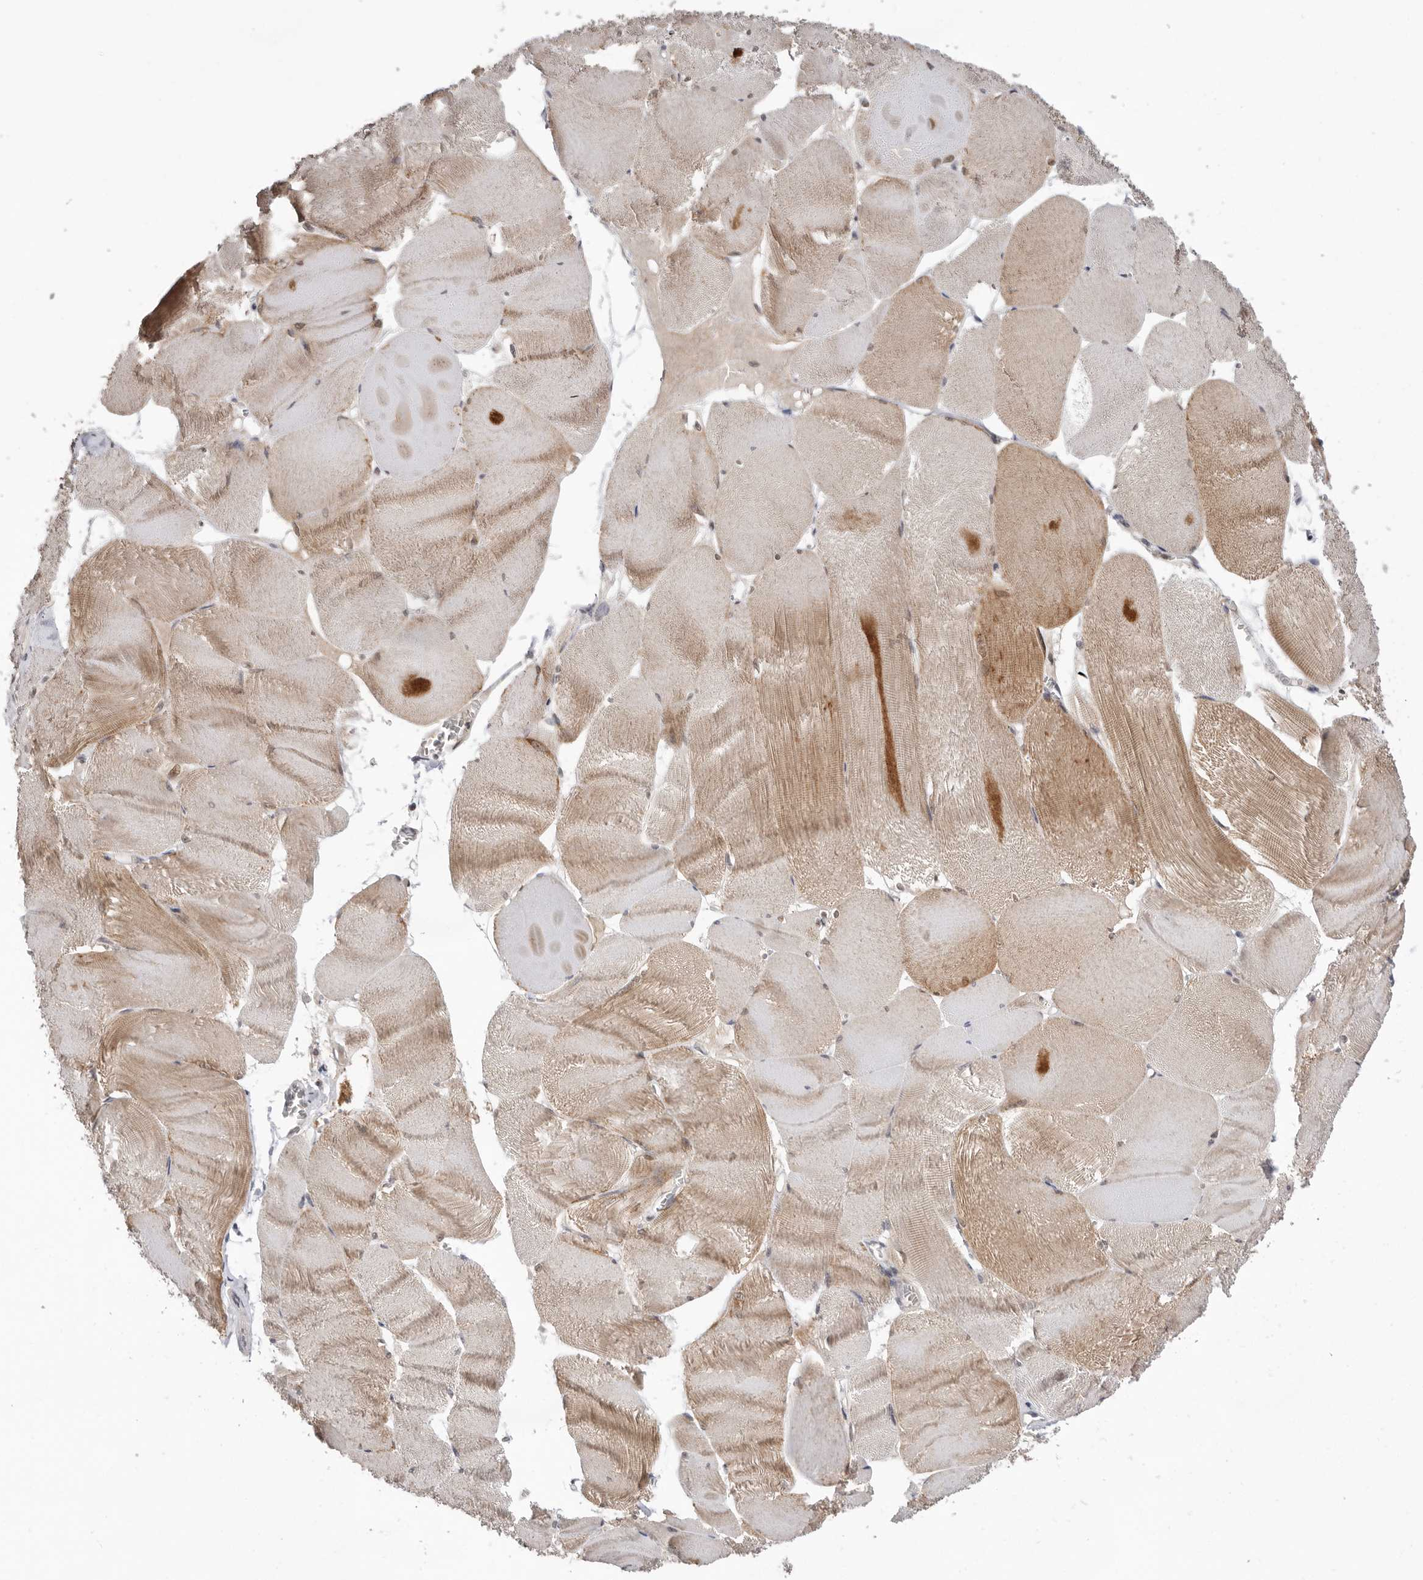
{"staining": {"intensity": "moderate", "quantity": ">75%", "location": "cytoplasmic/membranous"}, "tissue": "skeletal muscle", "cell_type": "Myocytes", "image_type": "normal", "snomed": [{"axis": "morphology", "description": "Normal tissue, NOS"}, {"axis": "morphology", "description": "Basal cell carcinoma"}, {"axis": "topography", "description": "Skeletal muscle"}], "caption": "IHC histopathology image of normal skeletal muscle: skeletal muscle stained using immunohistochemistry shows medium levels of moderate protein expression localized specifically in the cytoplasmic/membranous of myocytes, appearing as a cytoplasmic/membranous brown color.", "gene": "BRCA2", "patient": {"sex": "female", "age": 64}}